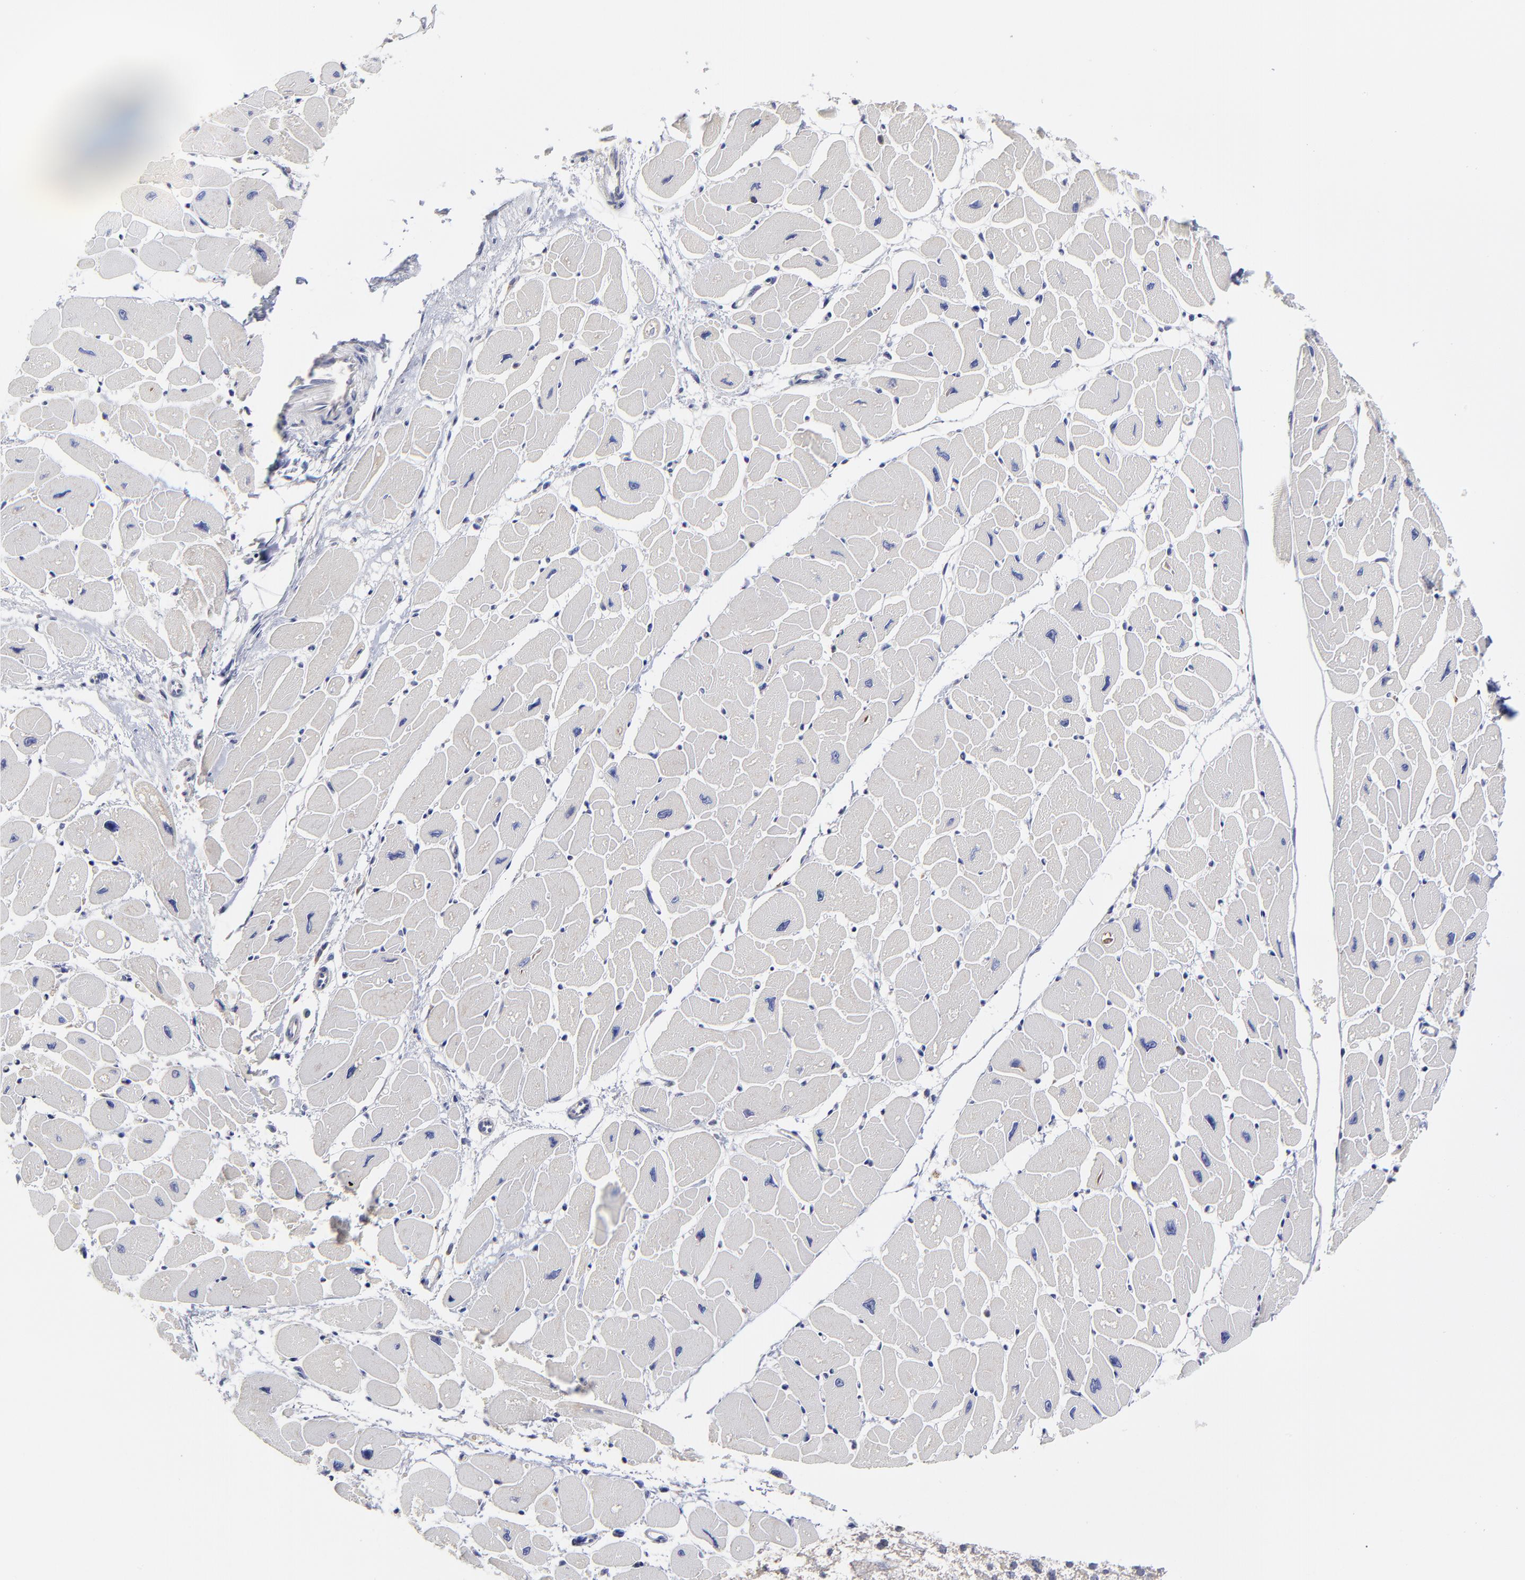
{"staining": {"intensity": "negative", "quantity": "none", "location": "none"}, "tissue": "heart muscle", "cell_type": "Cardiomyocytes", "image_type": "normal", "snomed": [{"axis": "morphology", "description": "Normal tissue, NOS"}, {"axis": "topography", "description": "Heart"}], "caption": "IHC of unremarkable human heart muscle reveals no positivity in cardiomyocytes.", "gene": "GCSAM", "patient": {"sex": "female", "age": 54}}